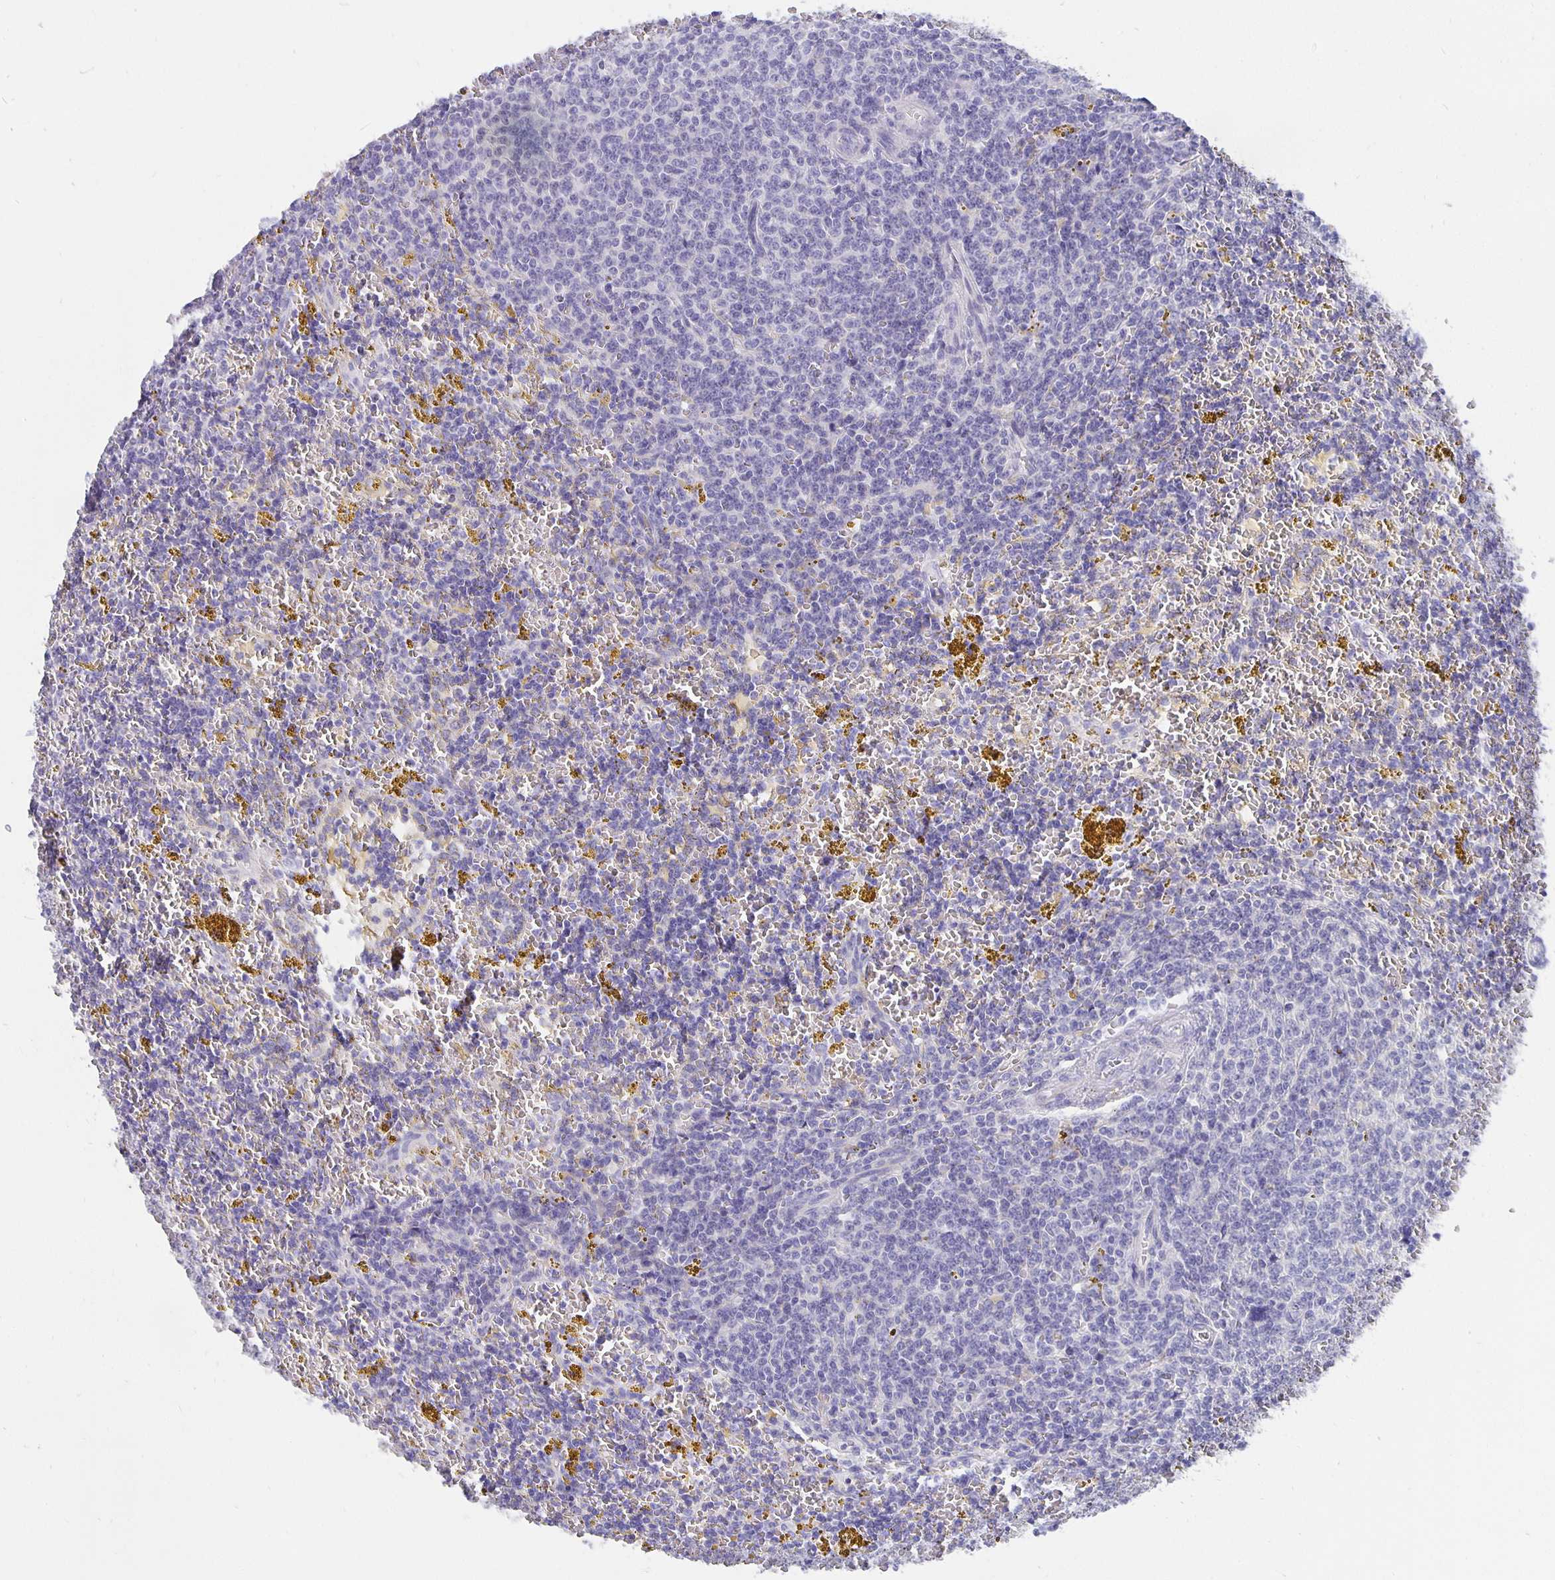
{"staining": {"intensity": "negative", "quantity": "none", "location": "none"}, "tissue": "lymphoma", "cell_type": "Tumor cells", "image_type": "cancer", "snomed": [{"axis": "morphology", "description": "Malignant lymphoma, non-Hodgkin's type, Low grade"}, {"axis": "topography", "description": "Spleen"}, {"axis": "topography", "description": "Lymph node"}], "caption": "Tumor cells are negative for protein expression in human lymphoma. The staining is performed using DAB (3,3'-diaminobenzidine) brown chromogen with nuclei counter-stained in using hematoxylin.", "gene": "CFAP74", "patient": {"sex": "female", "age": 66}}